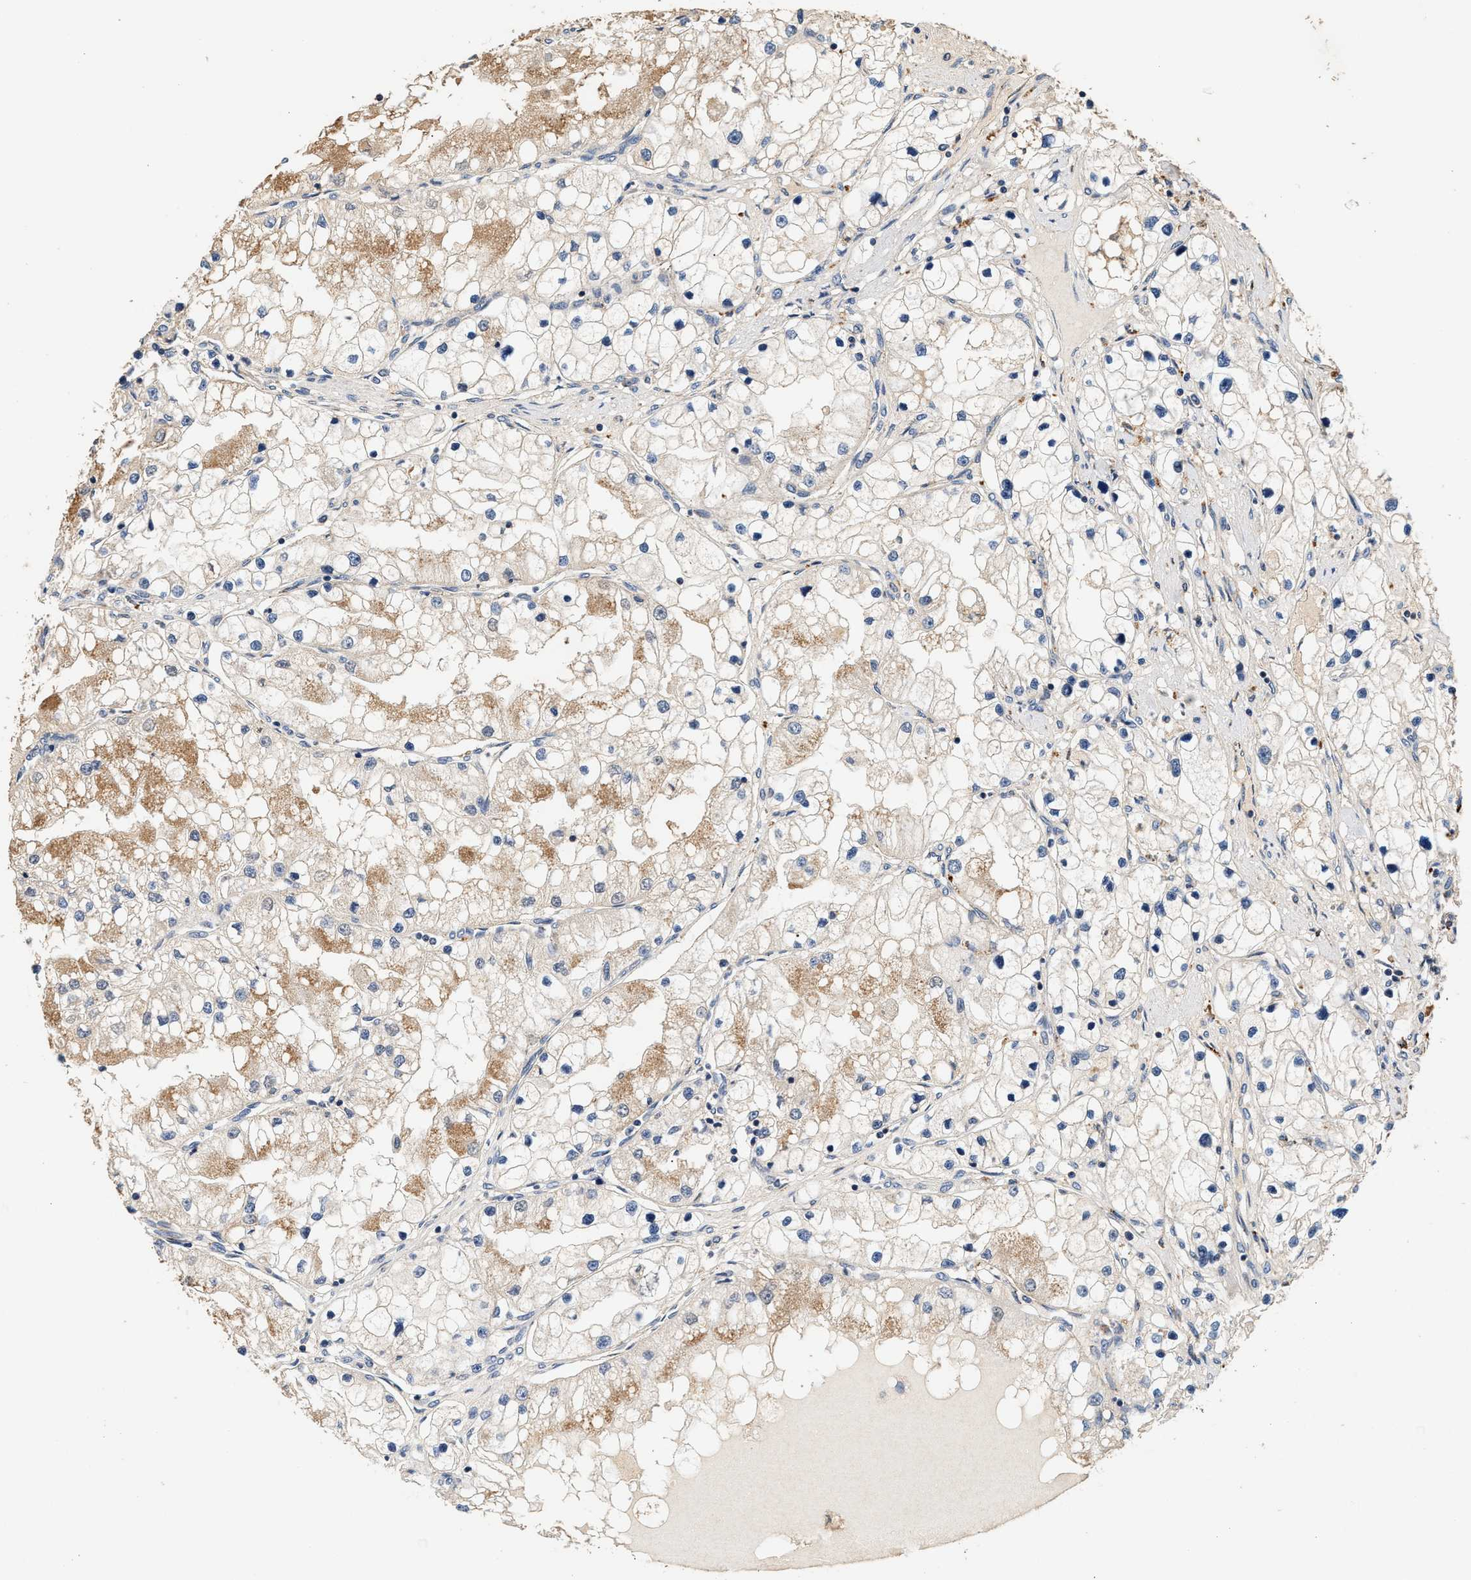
{"staining": {"intensity": "weak", "quantity": "25%-75%", "location": "cytoplasmic/membranous"}, "tissue": "renal cancer", "cell_type": "Tumor cells", "image_type": "cancer", "snomed": [{"axis": "morphology", "description": "Adenocarcinoma, NOS"}, {"axis": "topography", "description": "Kidney"}], "caption": "Renal cancer stained with DAB (3,3'-diaminobenzidine) immunohistochemistry (IHC) demonstrates low levels of weak cytoplasmic/membranous staining in about 25%-75% of tumor cells.", "gene": "PTGR3", "patient": {"sex": "male", "age": 68}}